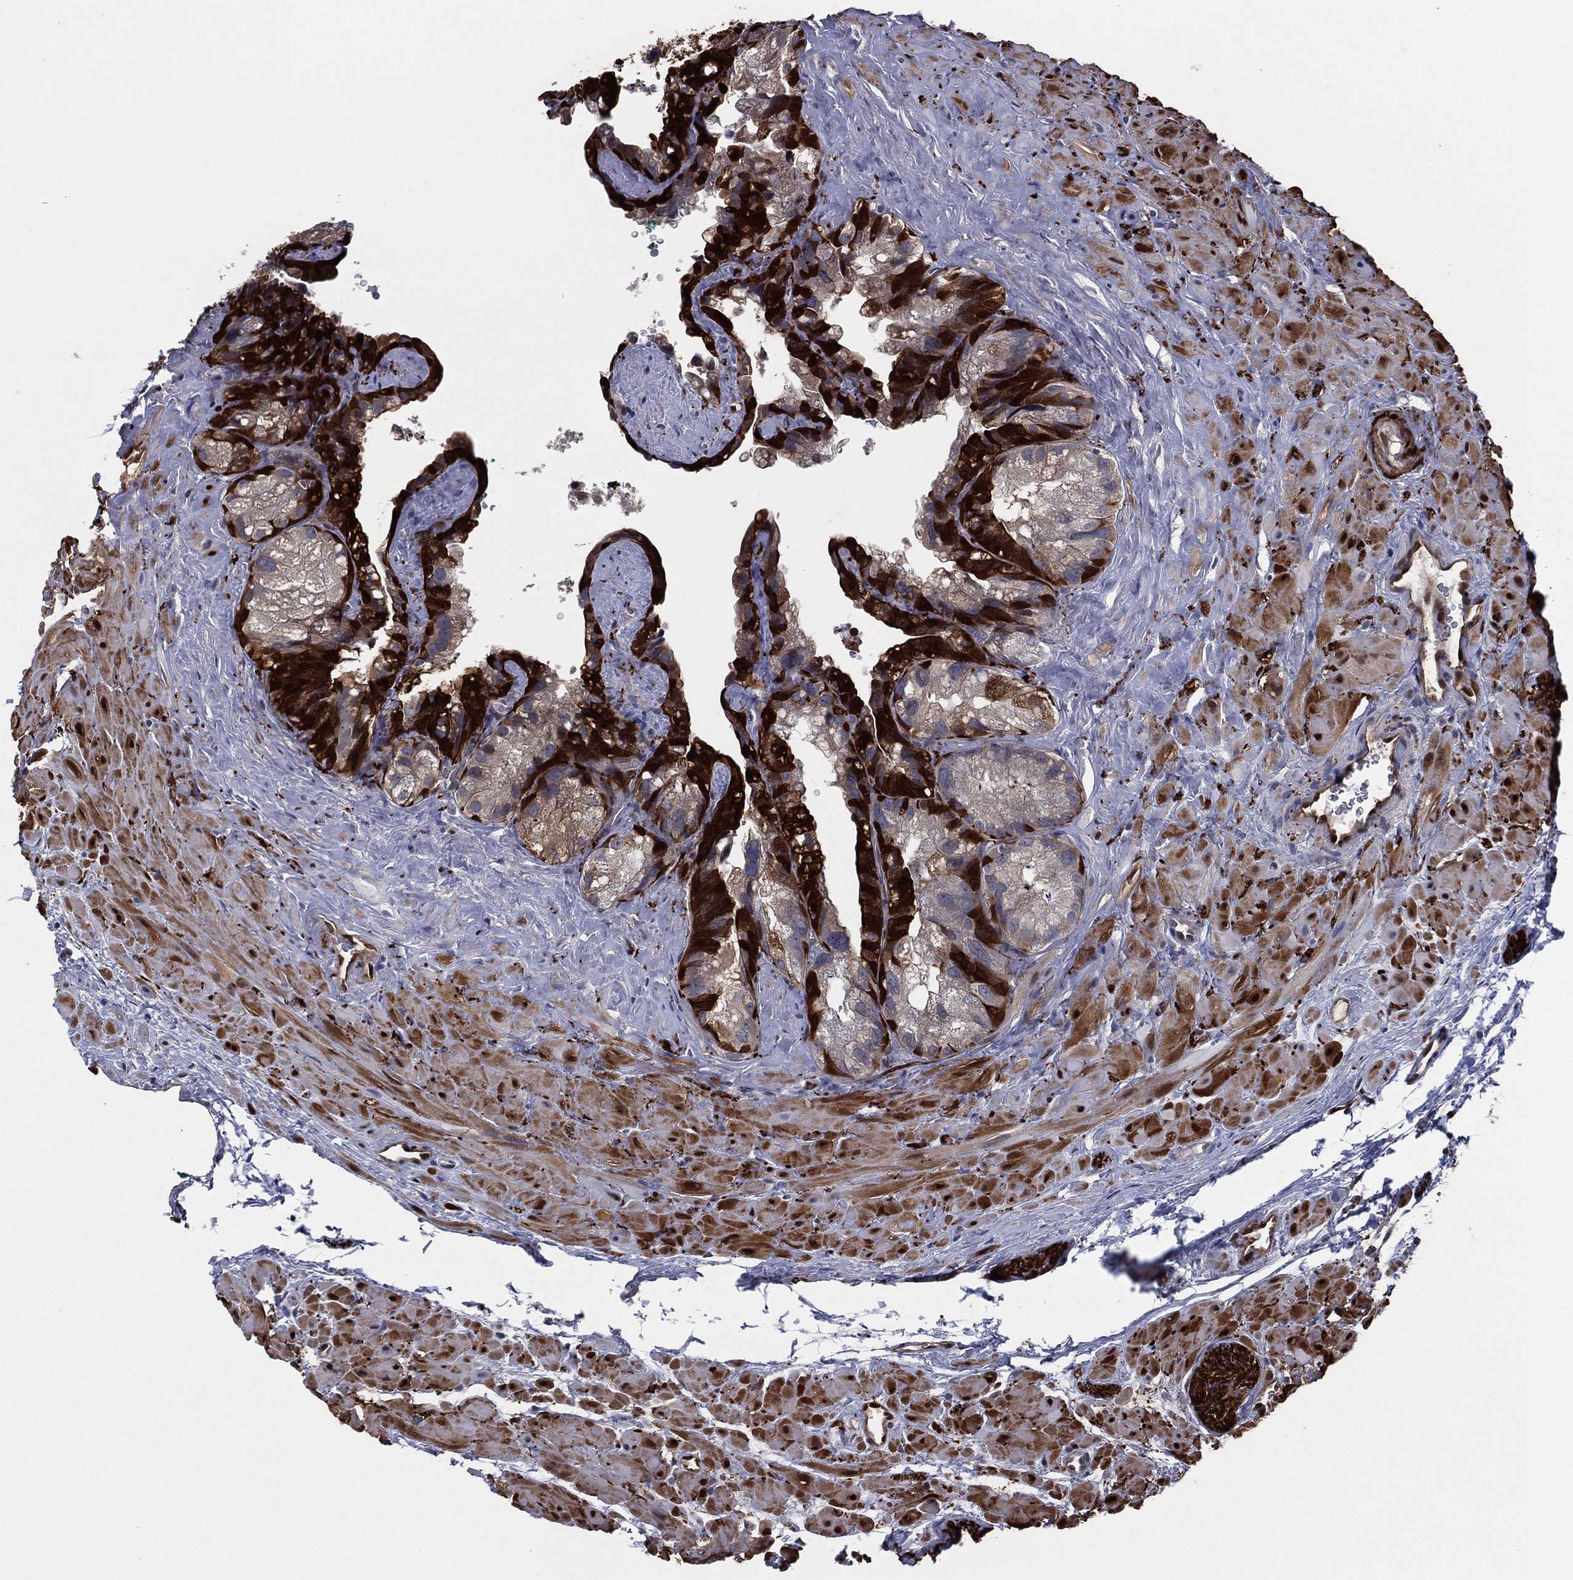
{"staining": {"intensity": "strong", "quantity": "25%-75%", "location": "cytoplasmic/membranous,nuclear"}, "tissue": "seminal vesicle", "cell_type": "Glandular cells", "image_type": "normal", "snomed": [{"axis": "morphology", "description": "Normal tissue, NOS"}, {"axis": "topography", "description": "Seminal veicle"}], "caption": "Immunohistochemical staining of normal seminal vesicle reveals strong cytoplasmic/membranous,nuclear protein positivity in about 25%-75% of glandular cells. (Brightfield microscopy of DAB IHC at high magnification).", "gene": "SNCG", "patient": {"sex": "male", "age": 72}}